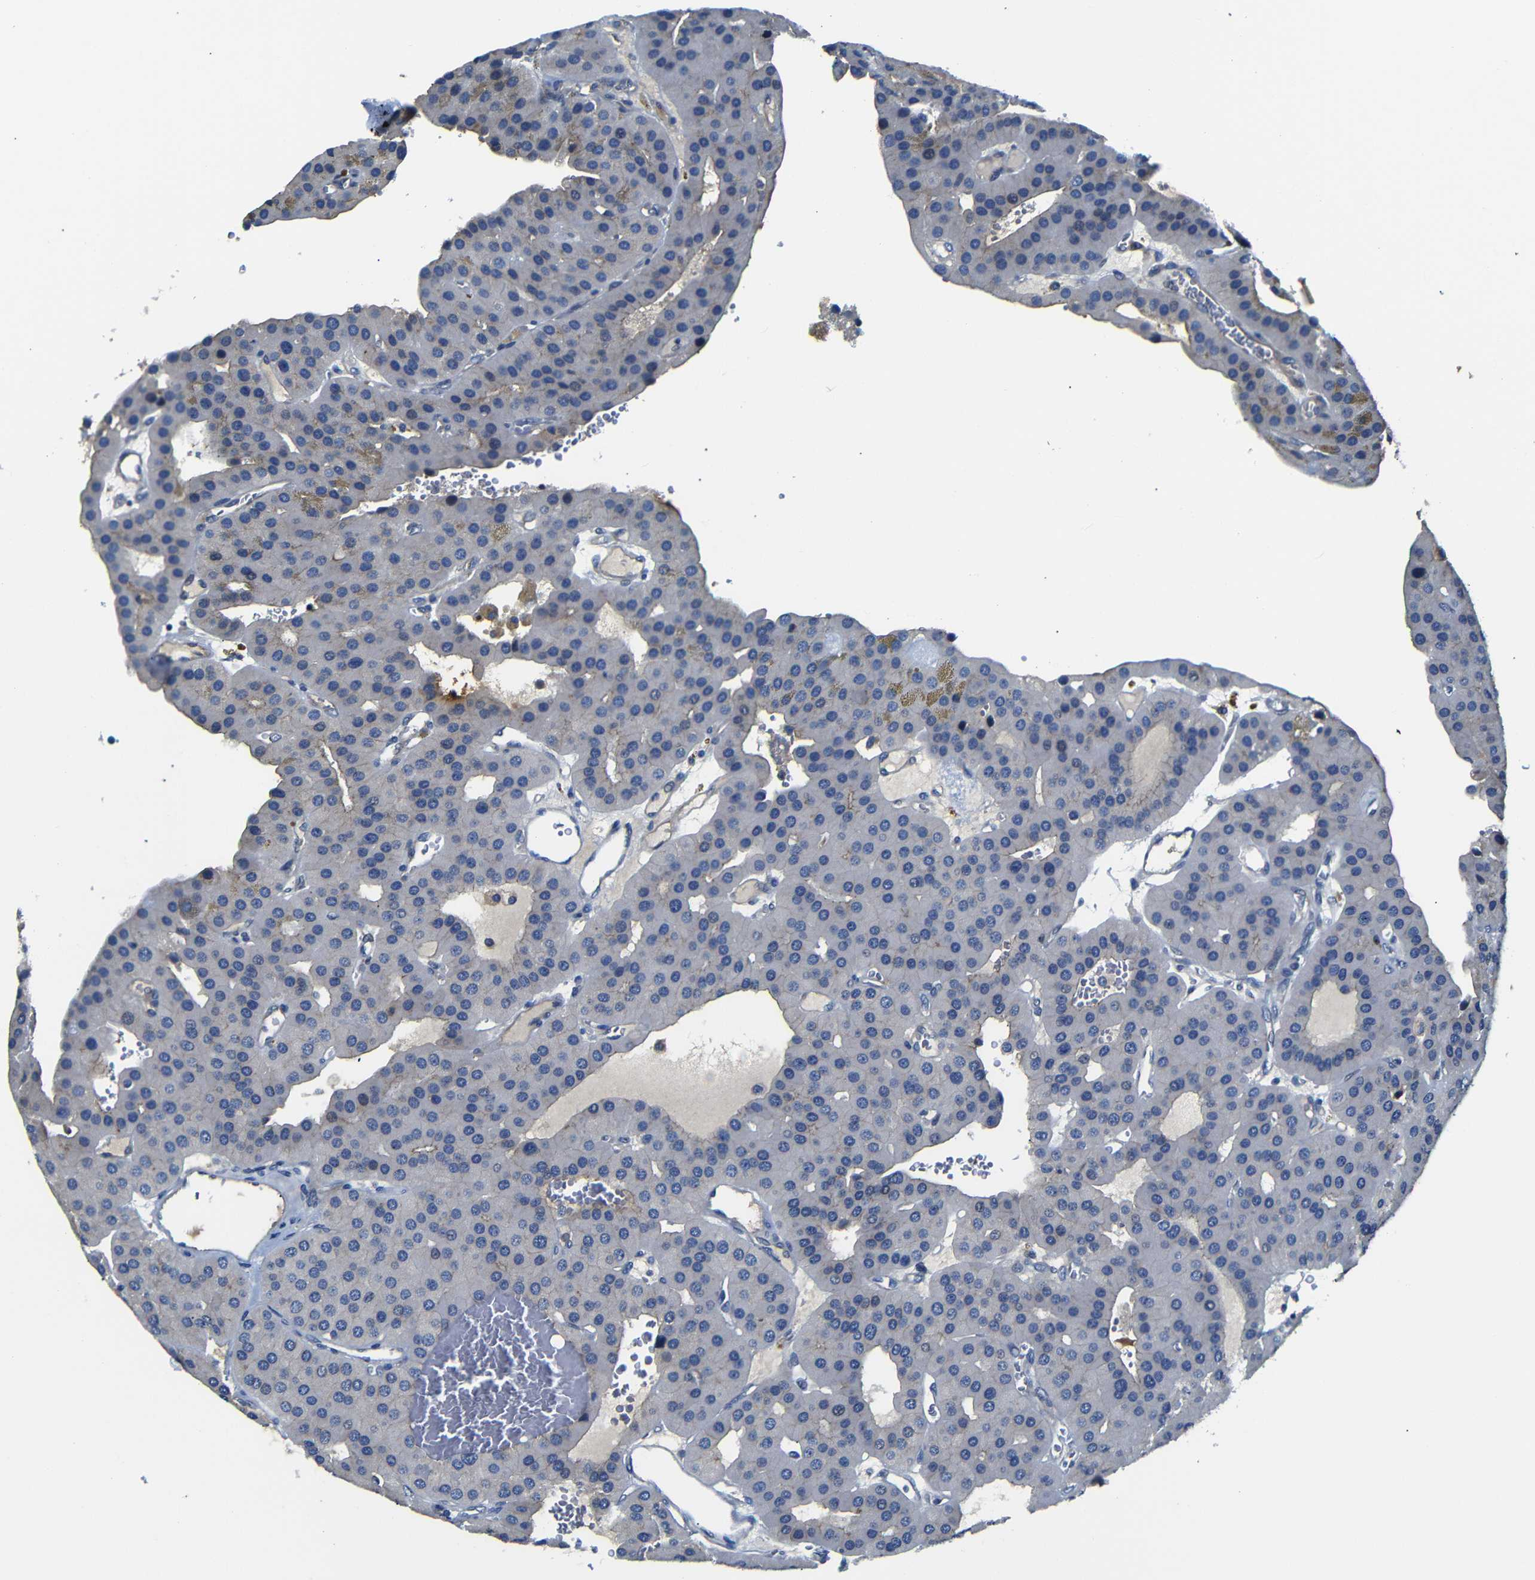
{"staining": {"intensity": "weak", "quantity": "<25%", "location": "cytoplasmic/membranous"}, "tissue": "parathyroid gland", "cell_type": "Glandular cells", "image_type": "normal", "snomed": [{"axis": "morphology", "description": "Normal tissue, NOS"}, {"axis": "morphology", "description": "Adenoma, NOS"}, {"axis": "topography", "description": "Parathyroid gland"}], "caption": "Protein analysis of unremarkable parathyroid gland shows no significant positivity in glandular cells.", "gene": "AFDN", "patient": {"sex": "female", "age": 86}}